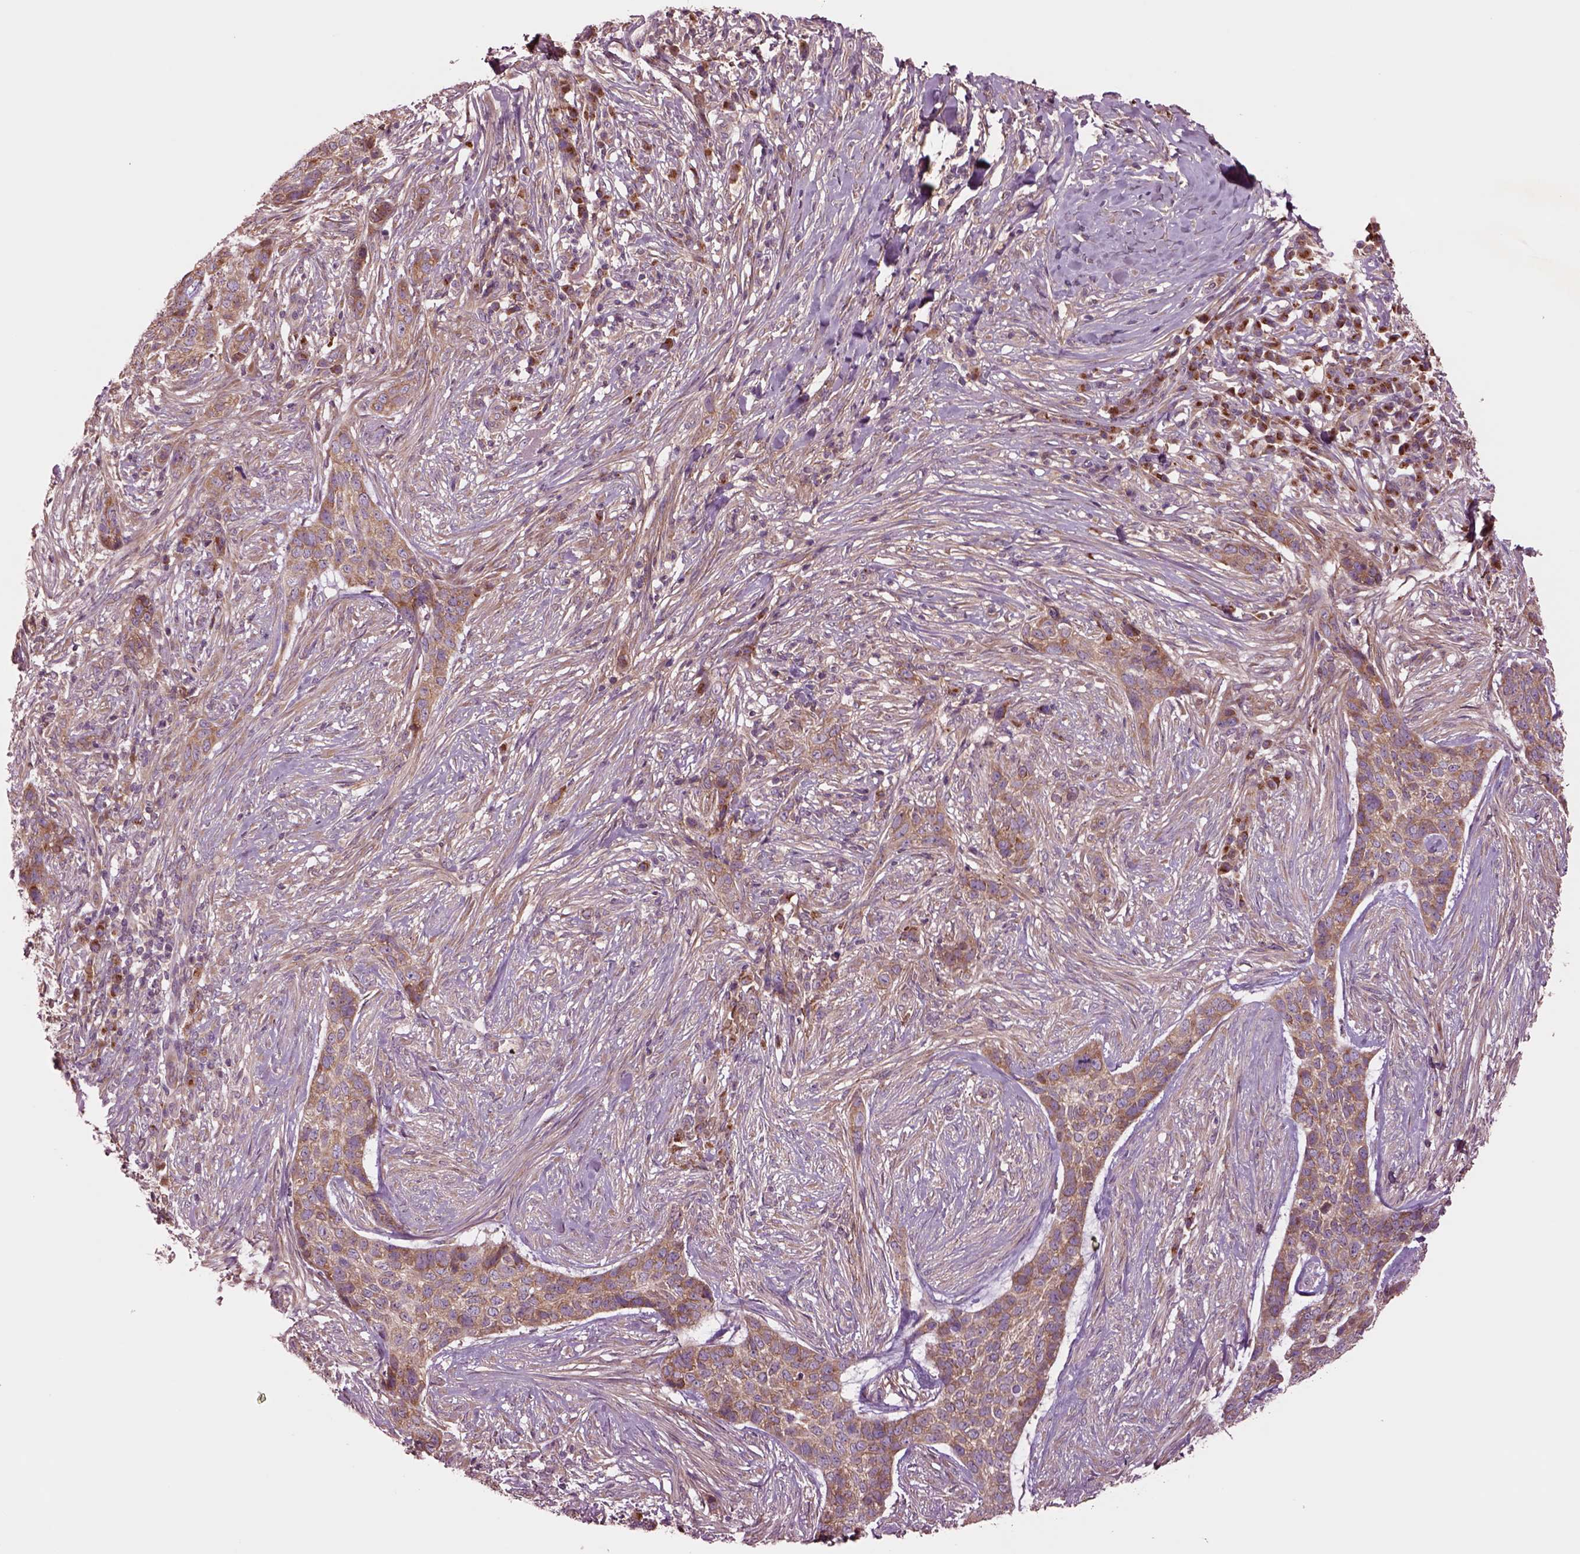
{"staining": {"intensity": "moderate", "quantity": ">75%", "location": "cytoplasmic/membranous"}, "tissue": "skin cancer", "cell_type": "Tumor cells", "image_type": "cancer", "snomed": [{"axis": "morphology", "description": "Basal cell carcinoma"}, {"axis": "topography", "description": "Skin"}], "caption": "Skin basal cell carcinoma tissue exhibits moderate cytoplasmic/membranous expression in about >75% of tumor cells", "gene": "SEC23A", "patient": {"sex": "female", "age": 69}}